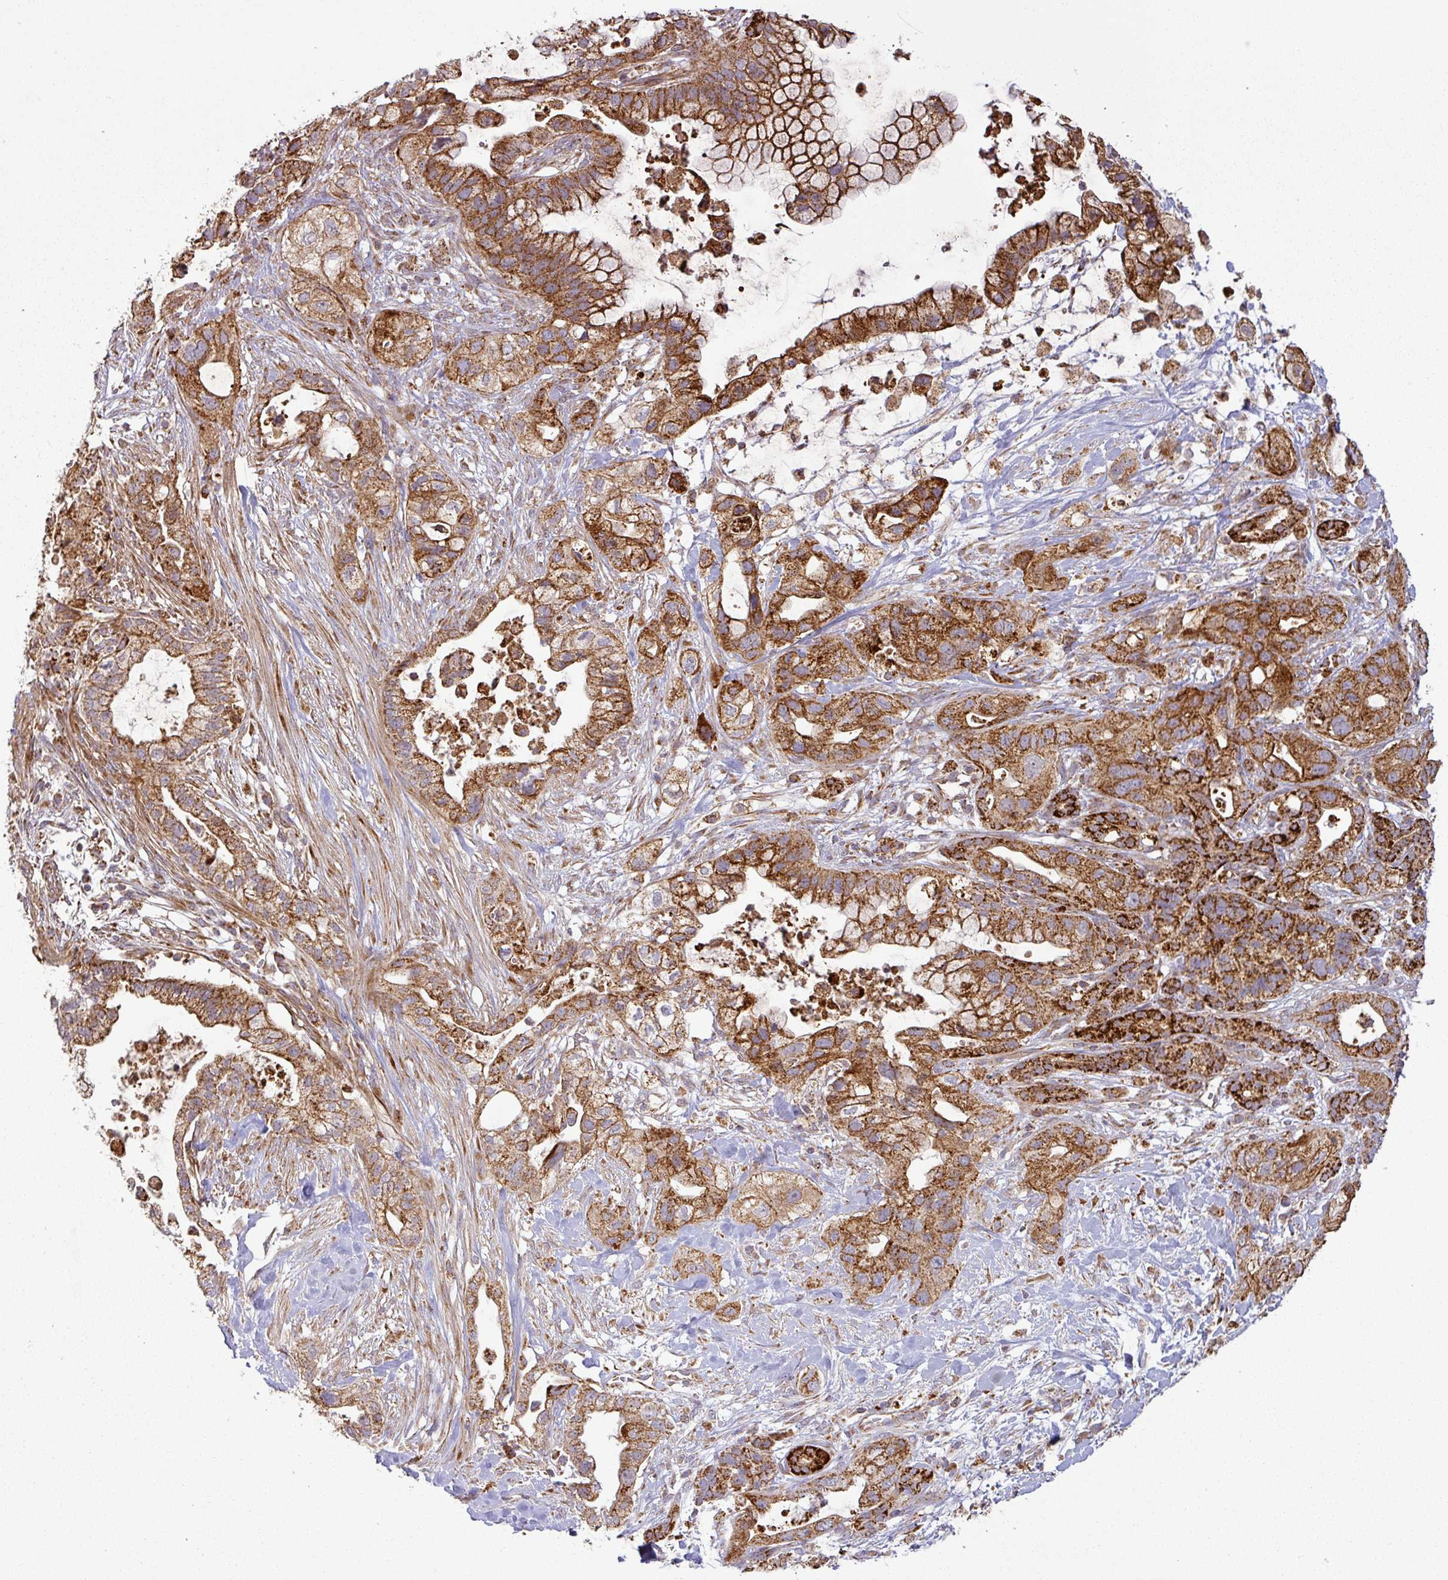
{"staining": {"intensity": "strong", "quantity": ">75%", "location": "cytoplasmic/membranous"}, "tissue": "pancreatic cancer", "cell_type": "Tumor cells", "image_type": "cancer", "snomed": [{"axis": "morphology", "description": "Adenocarcinoma, NOS"}, {"axis": "topography", "description": "Pancreas"}], "caption": "A histopathology image of human adenocarcinoma (pancreatic) stained for a protein shows strong cytoplasmic/membranous brown staining in tumor cells.", "gene": "GPD2", "patient": {"sex": "male", "age": 44}}